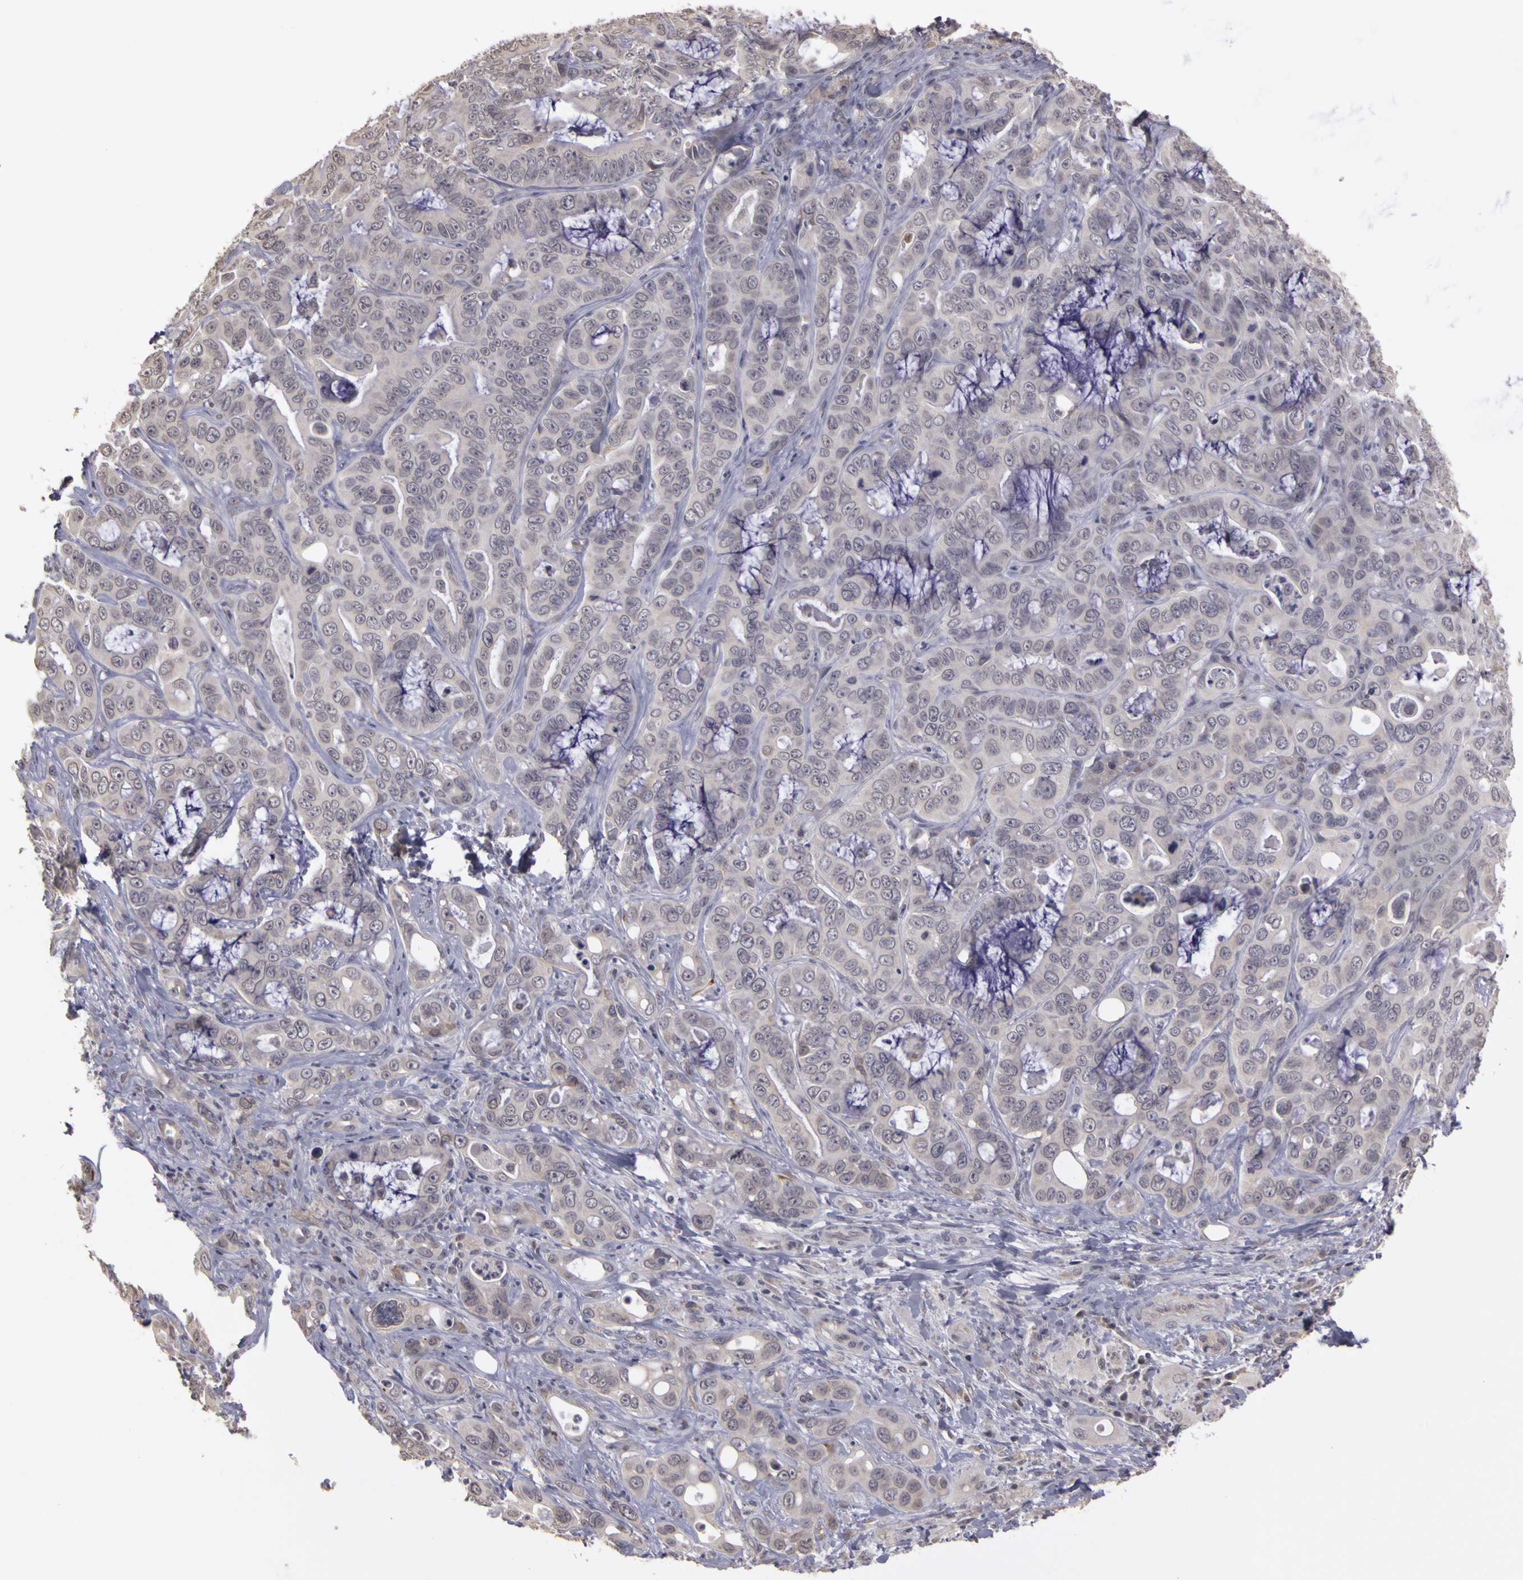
{"staining": {"intensity": "weak", "quantity": "25%-75%", "location": "cytoplasmic/membranous"}, "tissue": "liver cancer", "cell_type": "Tumor cells", "image_type": "cancer", "snomed": [{"axis": "morphology", "description": "Cholangiocarcinoma"}, {"axis": "topography", "description": "Liver"}], "caption": "Liver cancer tissue exhibits weak cytoplasmic/membranous positivity in about 25%-75% of tumor cells The staining was performed using DAB, with brown indicating positive protein expression. Nuclei are stained blue with hematoxylin.", "gene": "FRMD7", "patient": {"sex": "female", "age": 79}}